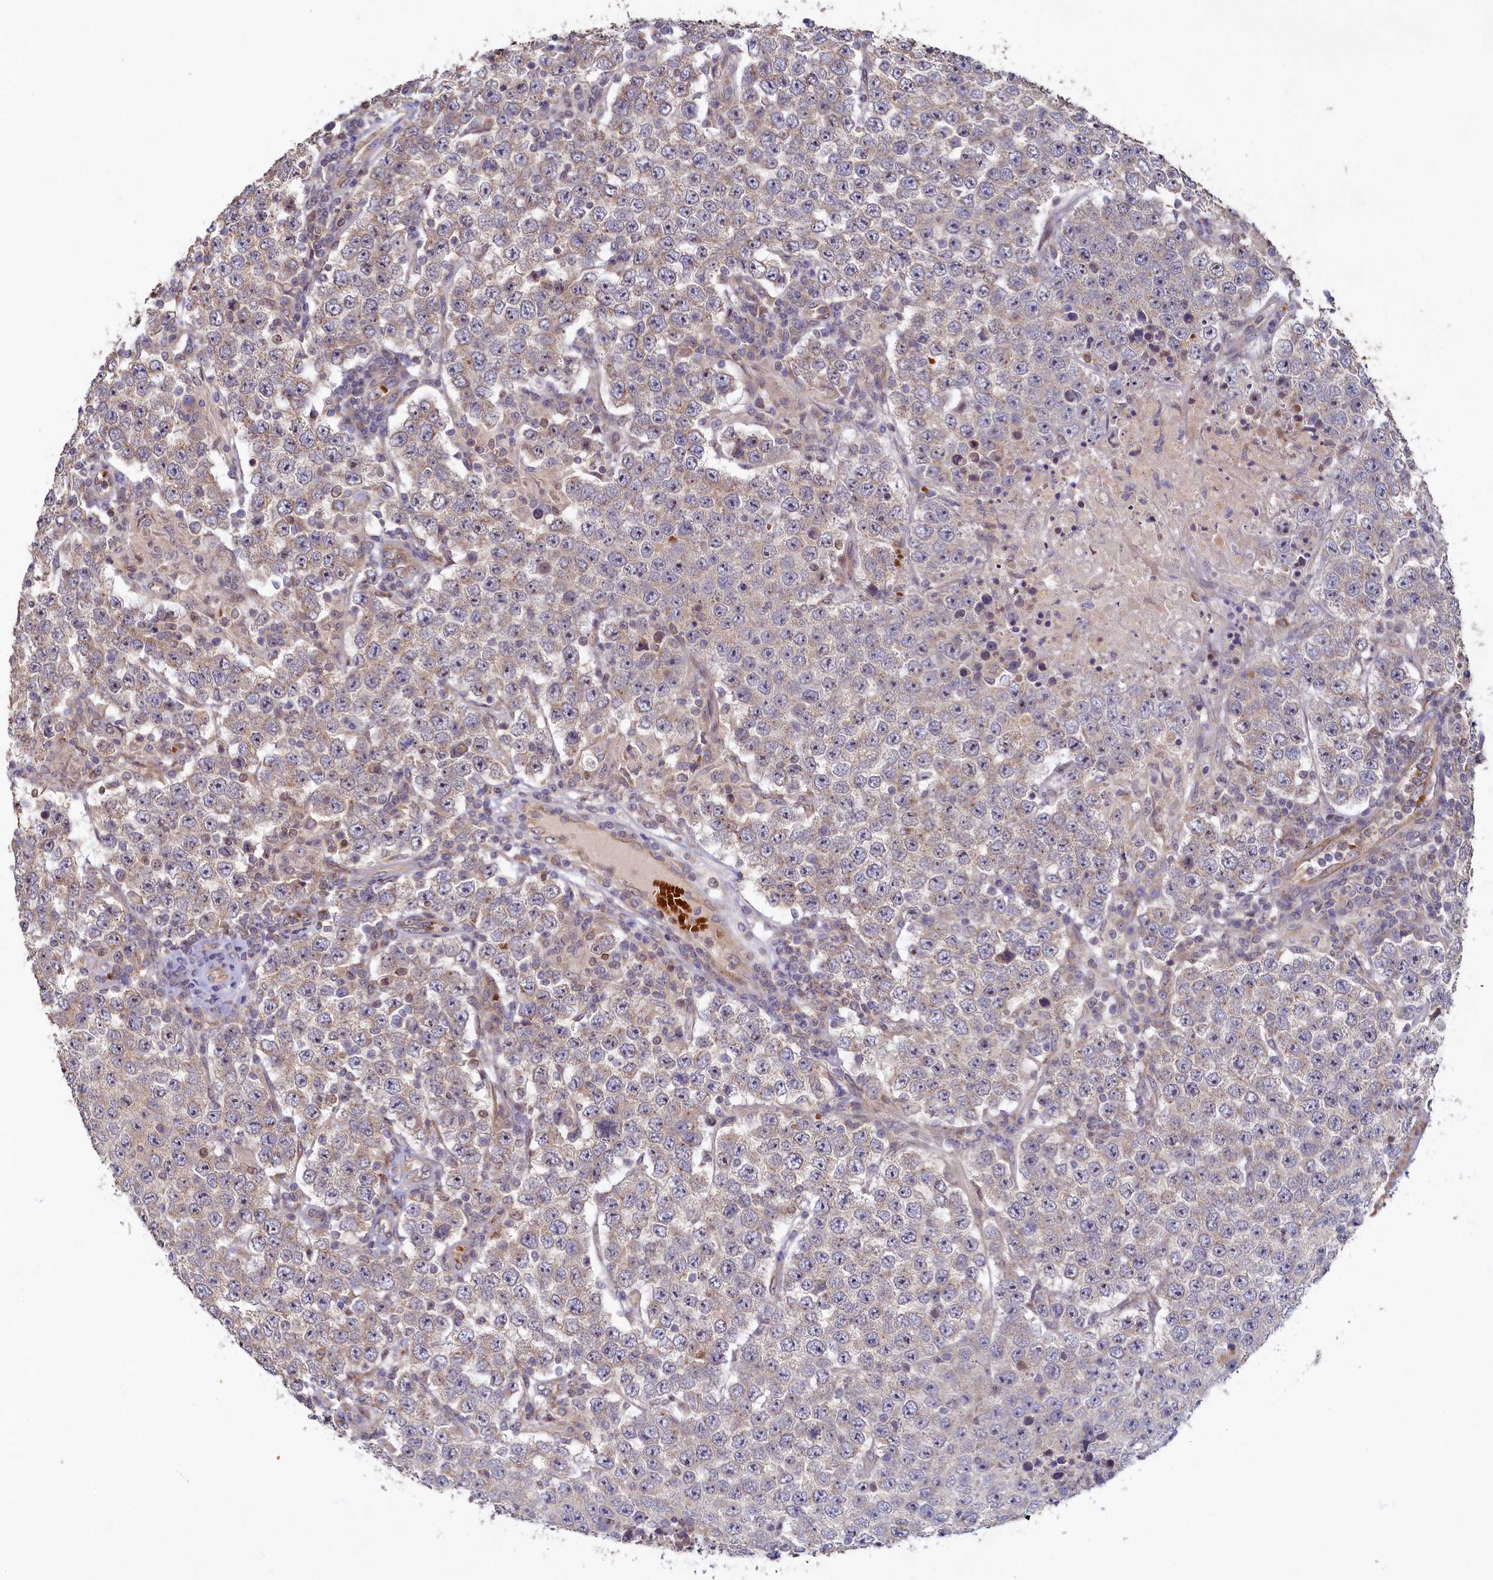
{"staining": {"intensity": "weak", "quantity": "<25%", "location": "cytoplasmic/membranous"}, "tissue": "testis cancer", "cell_type": "Tumor cells", "image_type": "cancer", "snomed": [{"axis": "morphology", "description": "Normal tissue, NOS"}, {"axis": "morphology", "description": "Urothelial carcinoma, High grade"}, {"axis": "morphology", "description": "Seminoma, NOS"}, {"axis": "morphology", "description": "Carcinoma, Embryonal, NOS"}, {"axis": "topography", "description": "Urinary bladder"}, {"axis": "topography", "description": "Testis"}], "caption": "This is an IHC histopathology image of human high-grade urothelial carcinoma (testis). There is no staining in tumor cells.", "gene": "CEP20", "patient": {"sex": "male", "age": 41}}